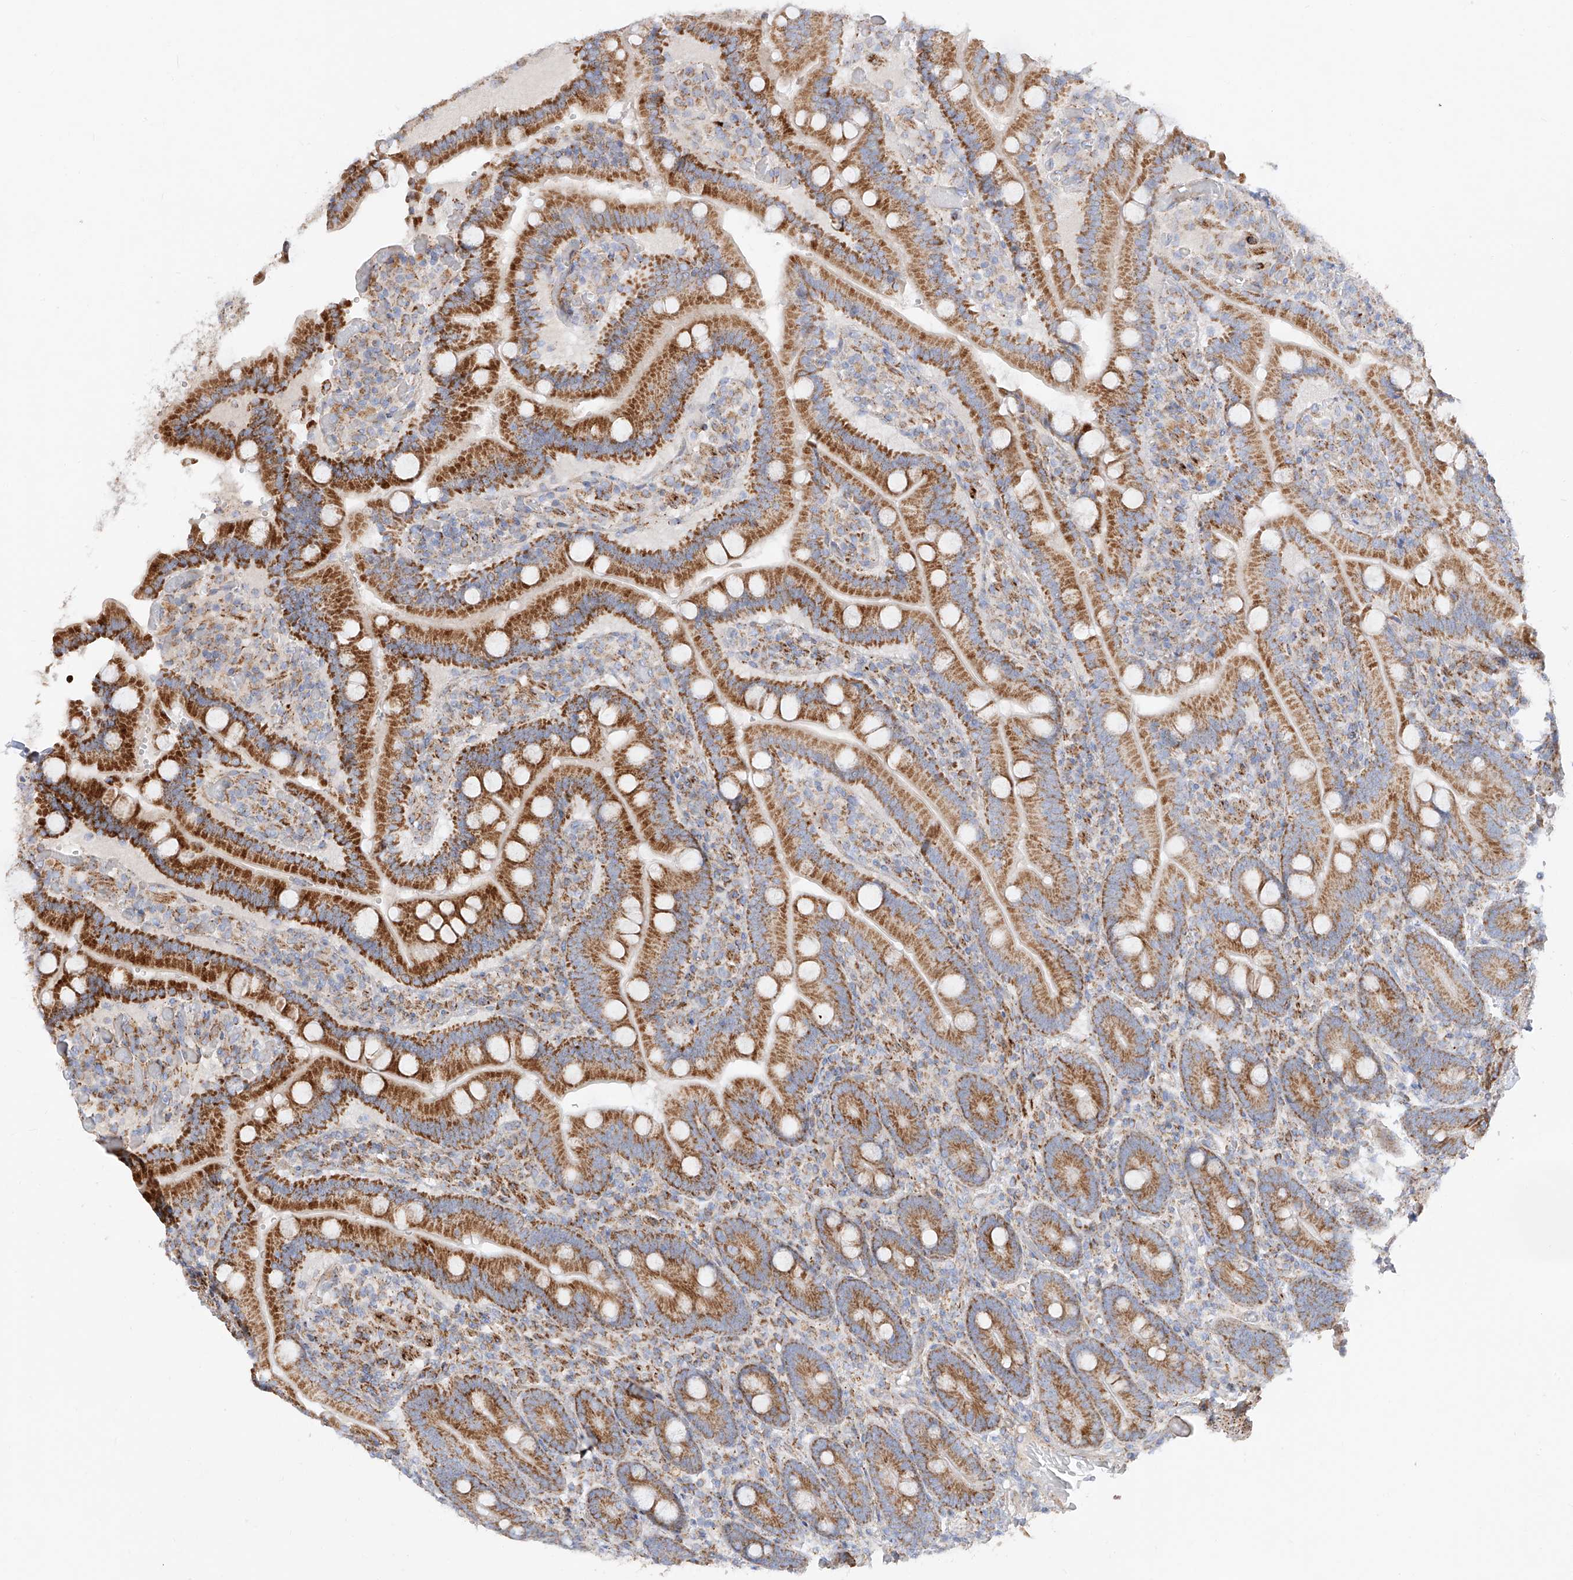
{"staining": {"intensity": "strong", "quantity": ">75%", "location": "cytoplasmic/membranous"}, "tissue": "duodenum", "cell_type": "Glandular cells", "image_type": "normal", "snomed": [{"axis": "morphology", "description": "Normal tissue, NOS"}, {"axis": "topography", "description": "Duodenum"}], "caption": "An immunohistochemistry micrograph of benign tissue is shown. Protein staining in brown shows strong cytoplasmic/membranous positivity in duodenum within glandular cells. Immunohistochemistry (ihc) stains the protein of interest in brown and the nuclei are stained blue.", "gene": "CST9", "patient": {"sex": "female", "age": 62}}